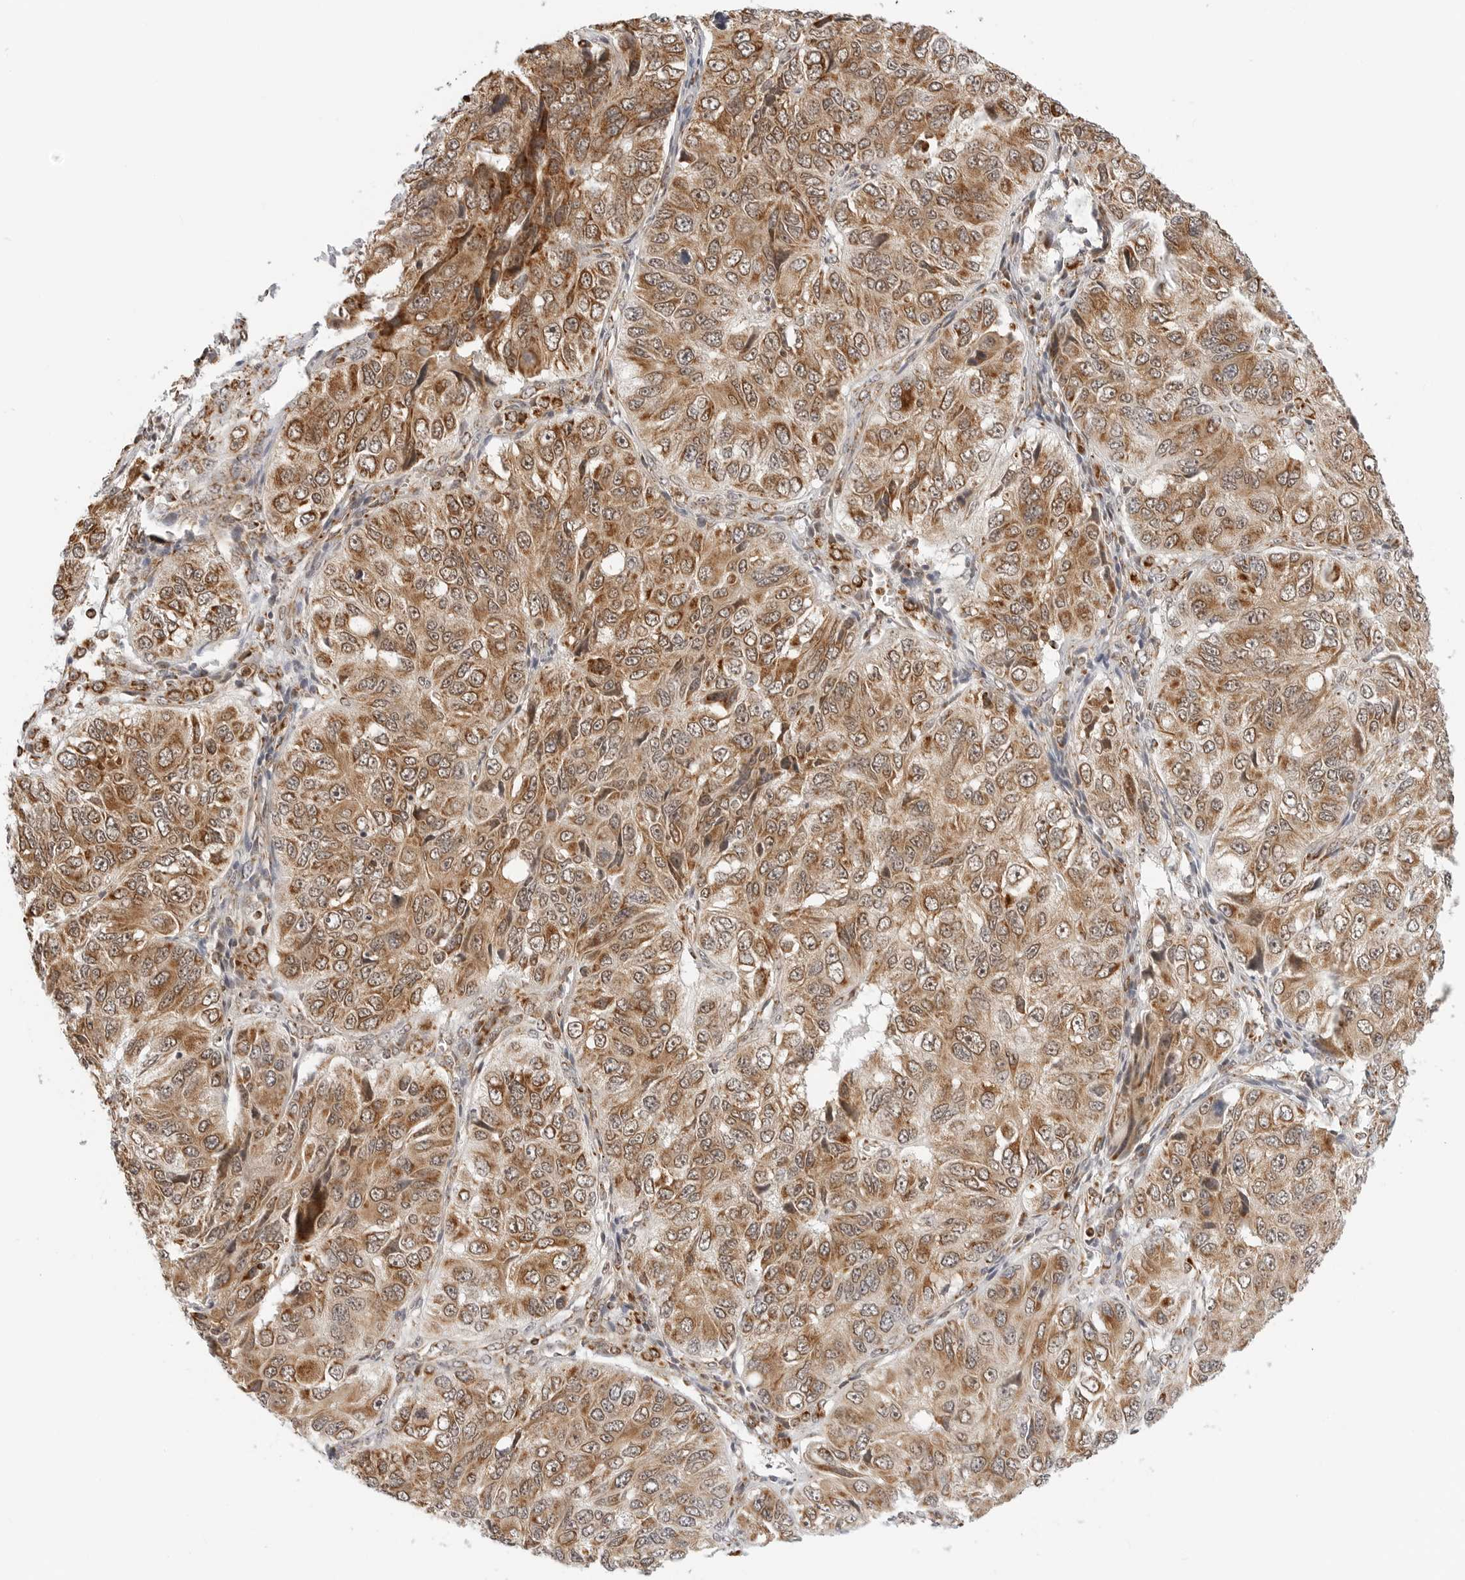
{"staining": {"intensity": "moderate", "quantity": ">75%", "location": "cytoplasmic/membranous"}, "tissue": "ovarian cancer", "cell_type": "Tumor cells", "image_type": "cancer", "snomed": [{"axis": "morphology", "description": "Carcinoma, endometroid"}, {"axis": "topography", "description": "Ovary"}], "caption": "Moderate cytoplasmic/membranous staining is identified in about >75% of tumor cells in ovarian cancer.", "gene": "POLR3GL", "patient": {"sex": "female", "age": 51}}